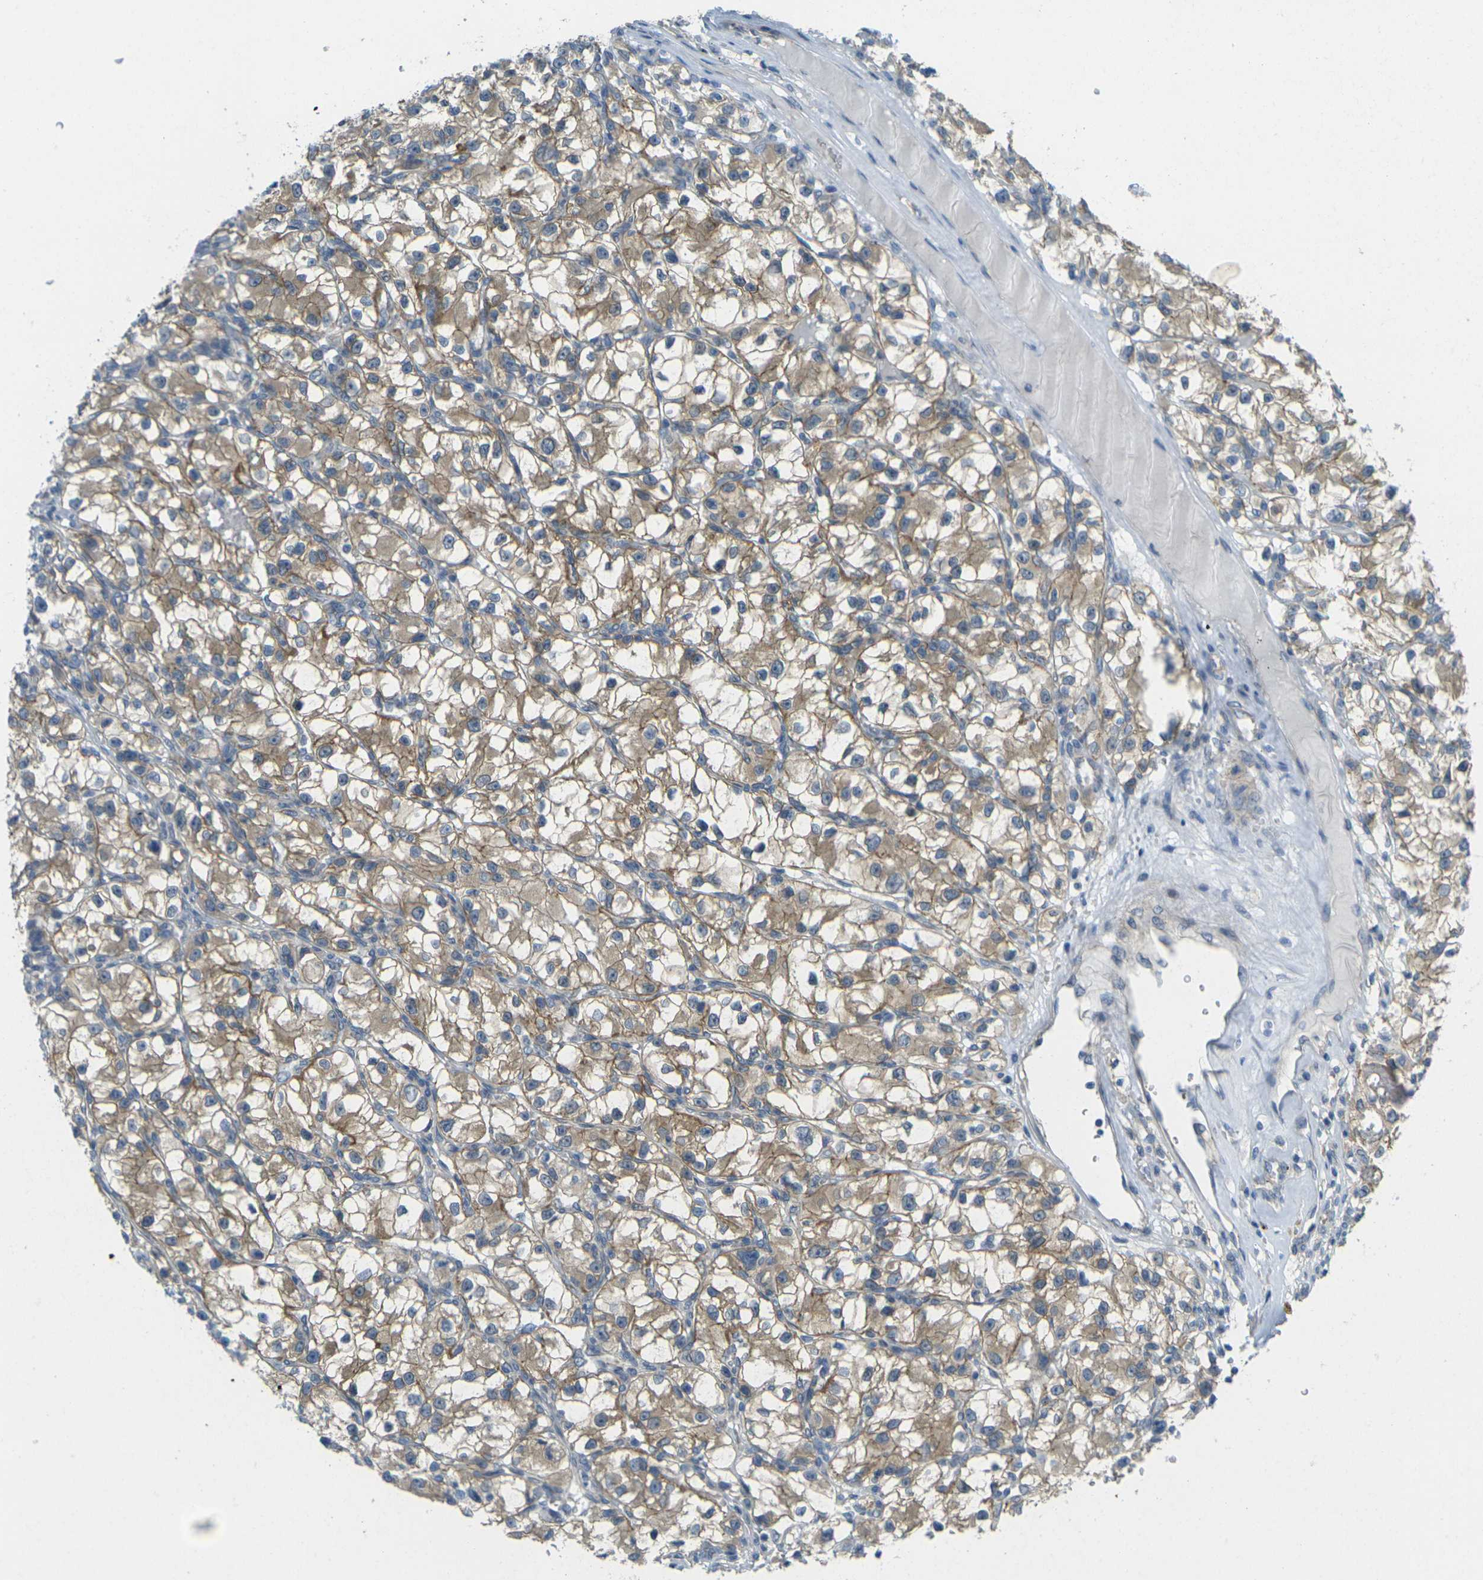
{"staining": {"intensity": "weak", "quantity": ">75%", "location": "cytoplasmic/membranous"}, "tissue": "renal cancer", "cell_type": "Tumor cells", "image_type": "cancer", "snomed": [{"axis": "morphology", "description": "Adenocarcinoma, NOS"}, {"axis": "topography", "description": "Kidney"}], "caption": "Immunohistochemical staining of renal cancer demonstrates weak cytoplasmic/membranous protein expression in about >75% of tumor cells.", "gene": "RHBDD1", "patient": {"sex": "female", "age": 57}}